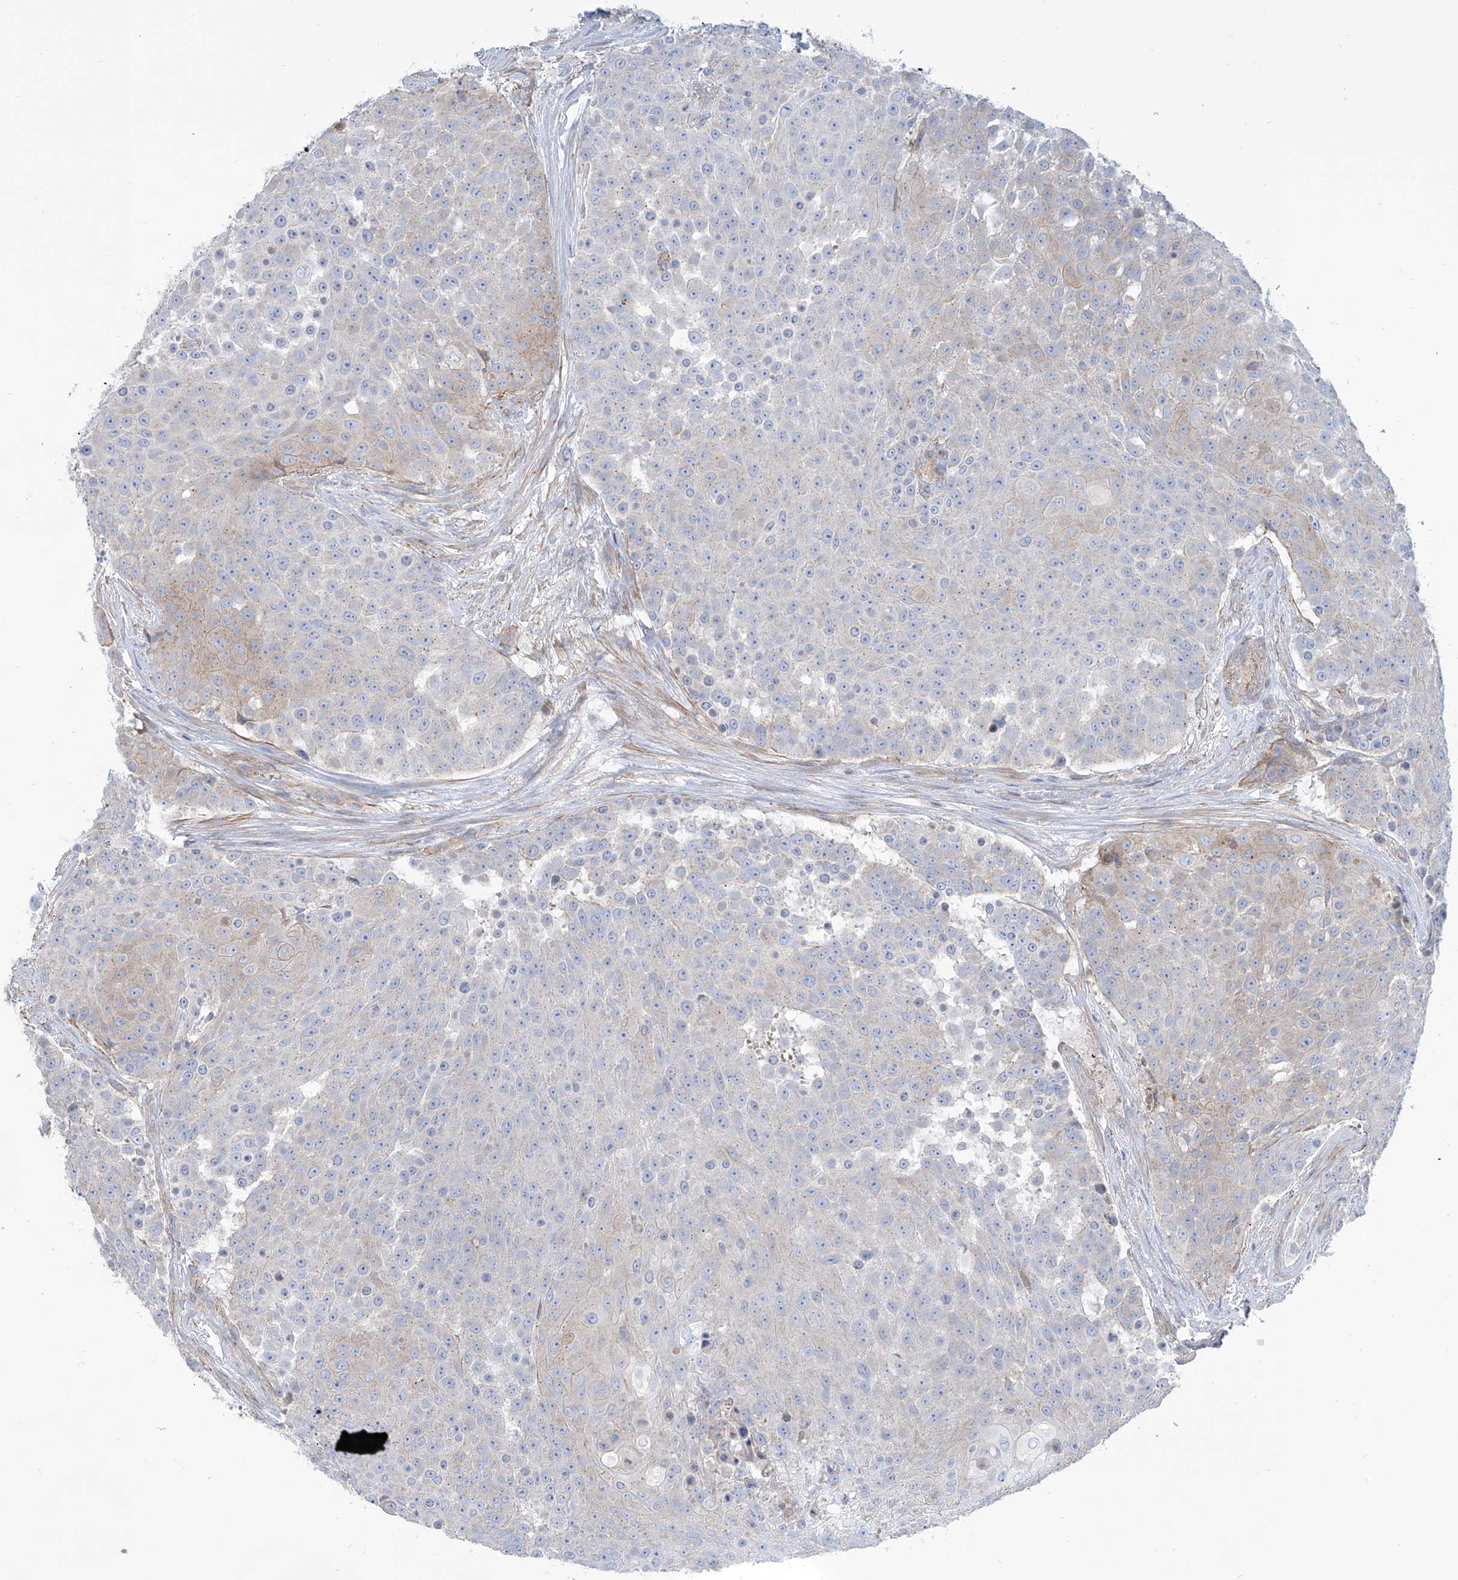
{"staining": {"intensity": "negative", "quantity": "none", "location": "none"}, "tissue": "urothelial cancer", "cell_type": "Tumor cells", "image_type": "cancer", "snomed": [{"axis": "morphology", "description": "Urothelial carcinoma, High grade"}, {"axis": "topography", "description": "Urinary bladder"}], "caption": "Protein analysis of urothelial carcinoma (high-grade) demonstrates no significant positivity in tumor cells.", "gene": "TMEM209", "patient": {"sex": "female", "age": 63}}